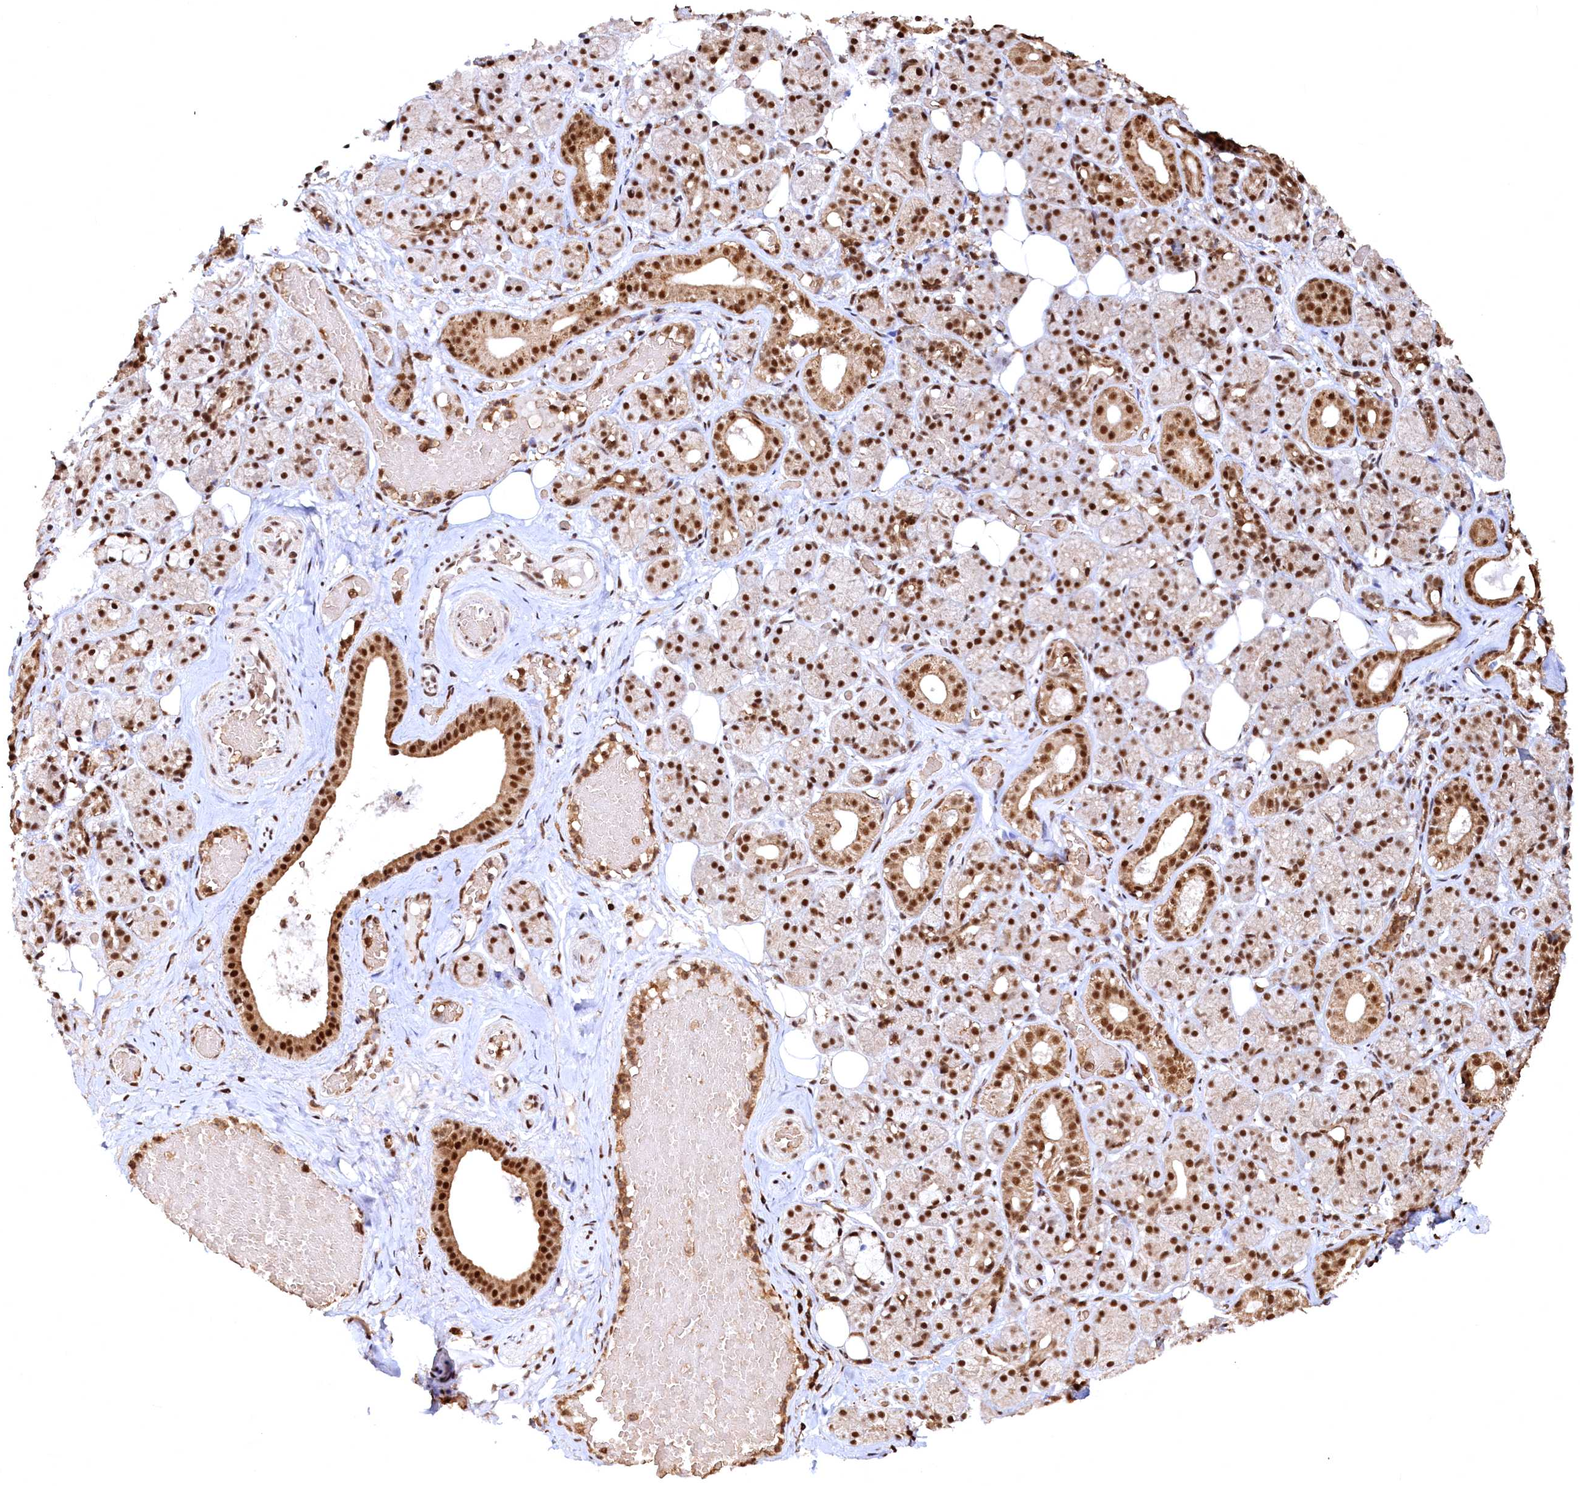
{"staining": {"intensity": "strong", "quantity": ">75%", "location": "cytoplasmic/membranous,nuclear"}, "tissue": "salivary gland", "cell_type": "Glandular cells", "image_type": "normal", "snomed": [{"axis": "morphology", "description": "Normal tissue, NOS"}, {"axis": "topography", "description": "Salivary gland"}], "caption": "A high amount of strong cytoplasmic/membranous,nuclear expression is identified in approximately >75% of glandular cells in normal salivary gland.", "gene": "RSRC2", "patient": {"sex": "male", "age": 63}}